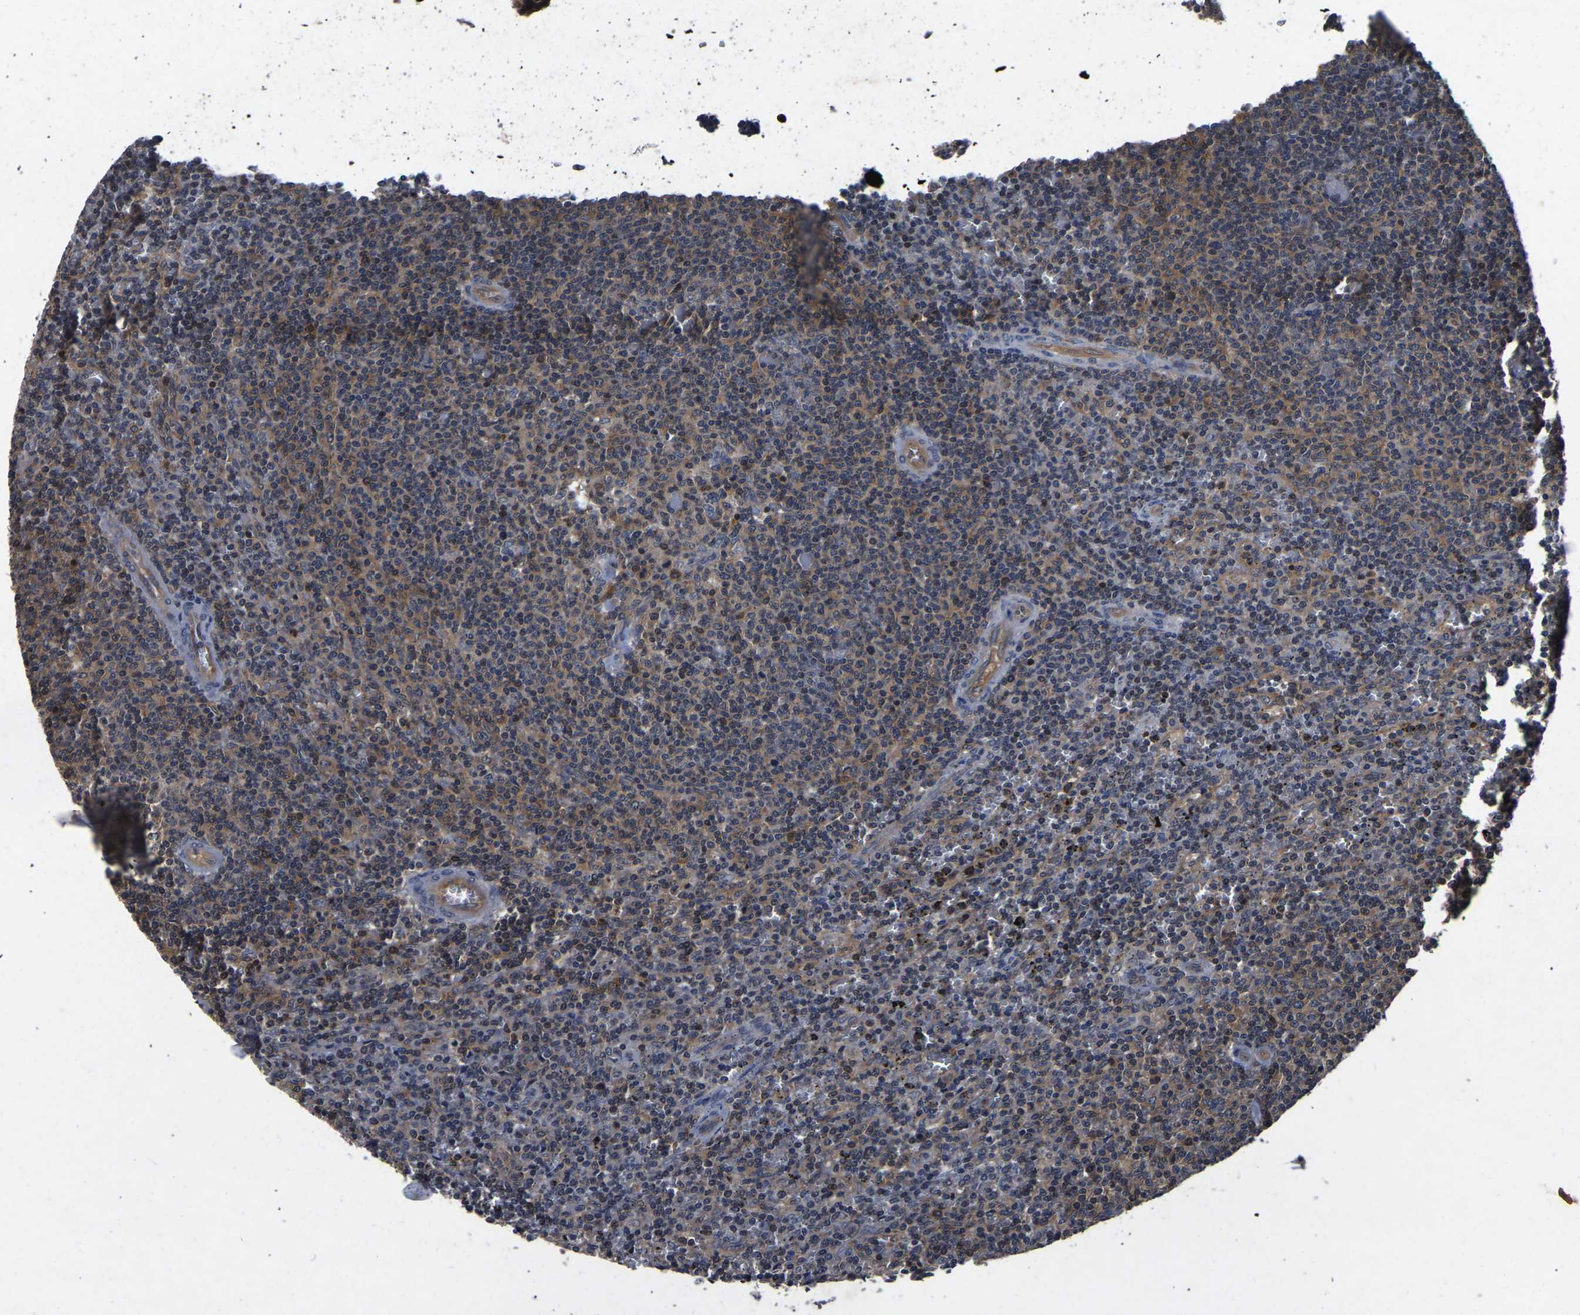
{"staining": {"intensity": "moderate", "quantity": "25%-75%", "location": "cytoplasmic/membranous"}, "tissue": "lymphoma", "cell_type": "Tumor cells", "image_type": "cancer", "snomed": [{"axis": "morphology", "description": "Malignant lymphoma, non-Hodgkin's type, Low grade"}, {"axis": "topography", "description": "Spleen"}], "caption": "This histopathology image exhibits immunohistochemistry staining of human lymphoma, with medium moderate cytoplasmic/membranous positivity in approximately 25%-75% of tumor cells.", "gene": "FGD5", "patient": {"sex": "female", "age": 19}}